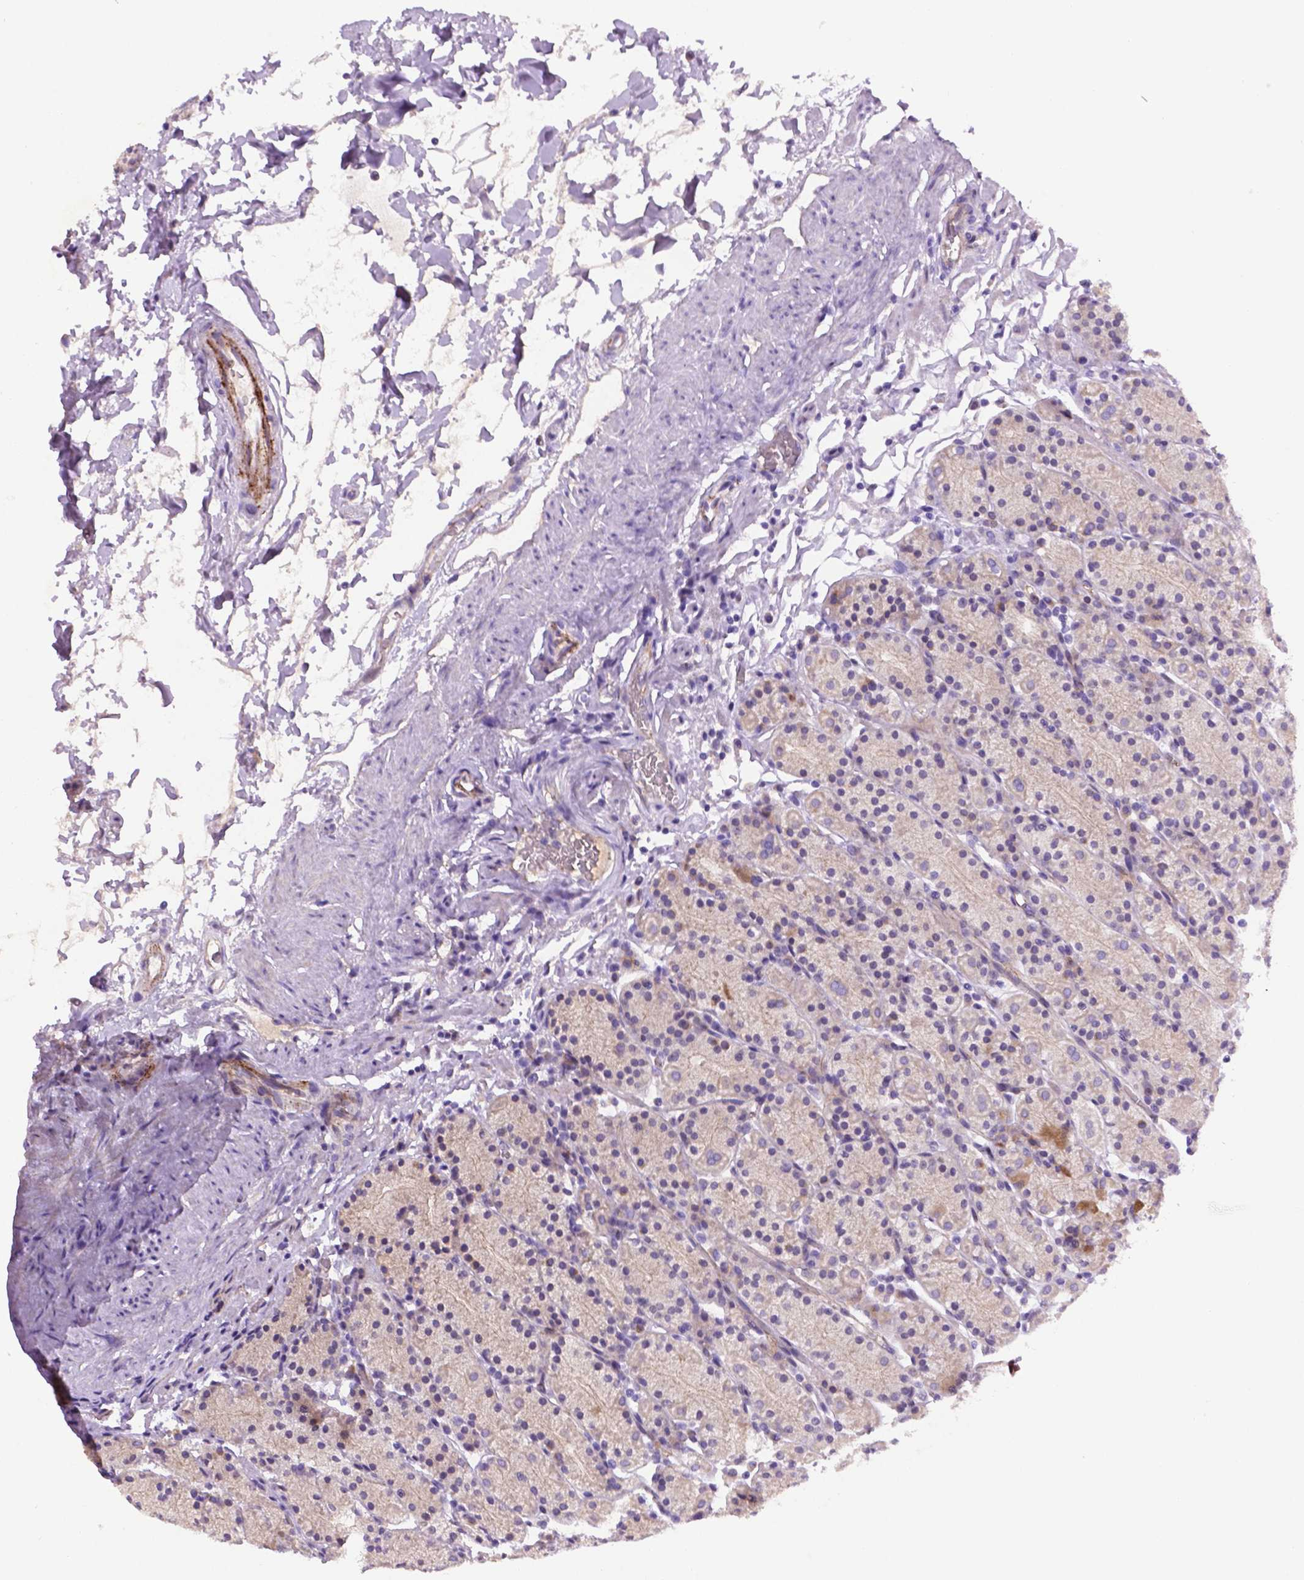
{"staining": {"intensity": "weak", "quantity": "<25%", "location": "cytoplasmic/membranous"}, "tissue": "stomach", "cell_type": "Glandular cells", "image_type": "normal", "snomed": [{"axis": "morphology", "description": "Normal tissue, NOS"}, {"axis": "topography", "description": "Stomach, upper"}, {"axis": "topography", "description": "Stomach"}], "caption": "An IHC micrograph of normal stomach is shown. There is no staining in glandular cells of stomach. (Brightfield microscopy of DAB (3,3'-diaminobenzidine) immunohistochemistry at high magnification).", "gene": "CCER2", "patient": {"sex": "male", "age": 62}}